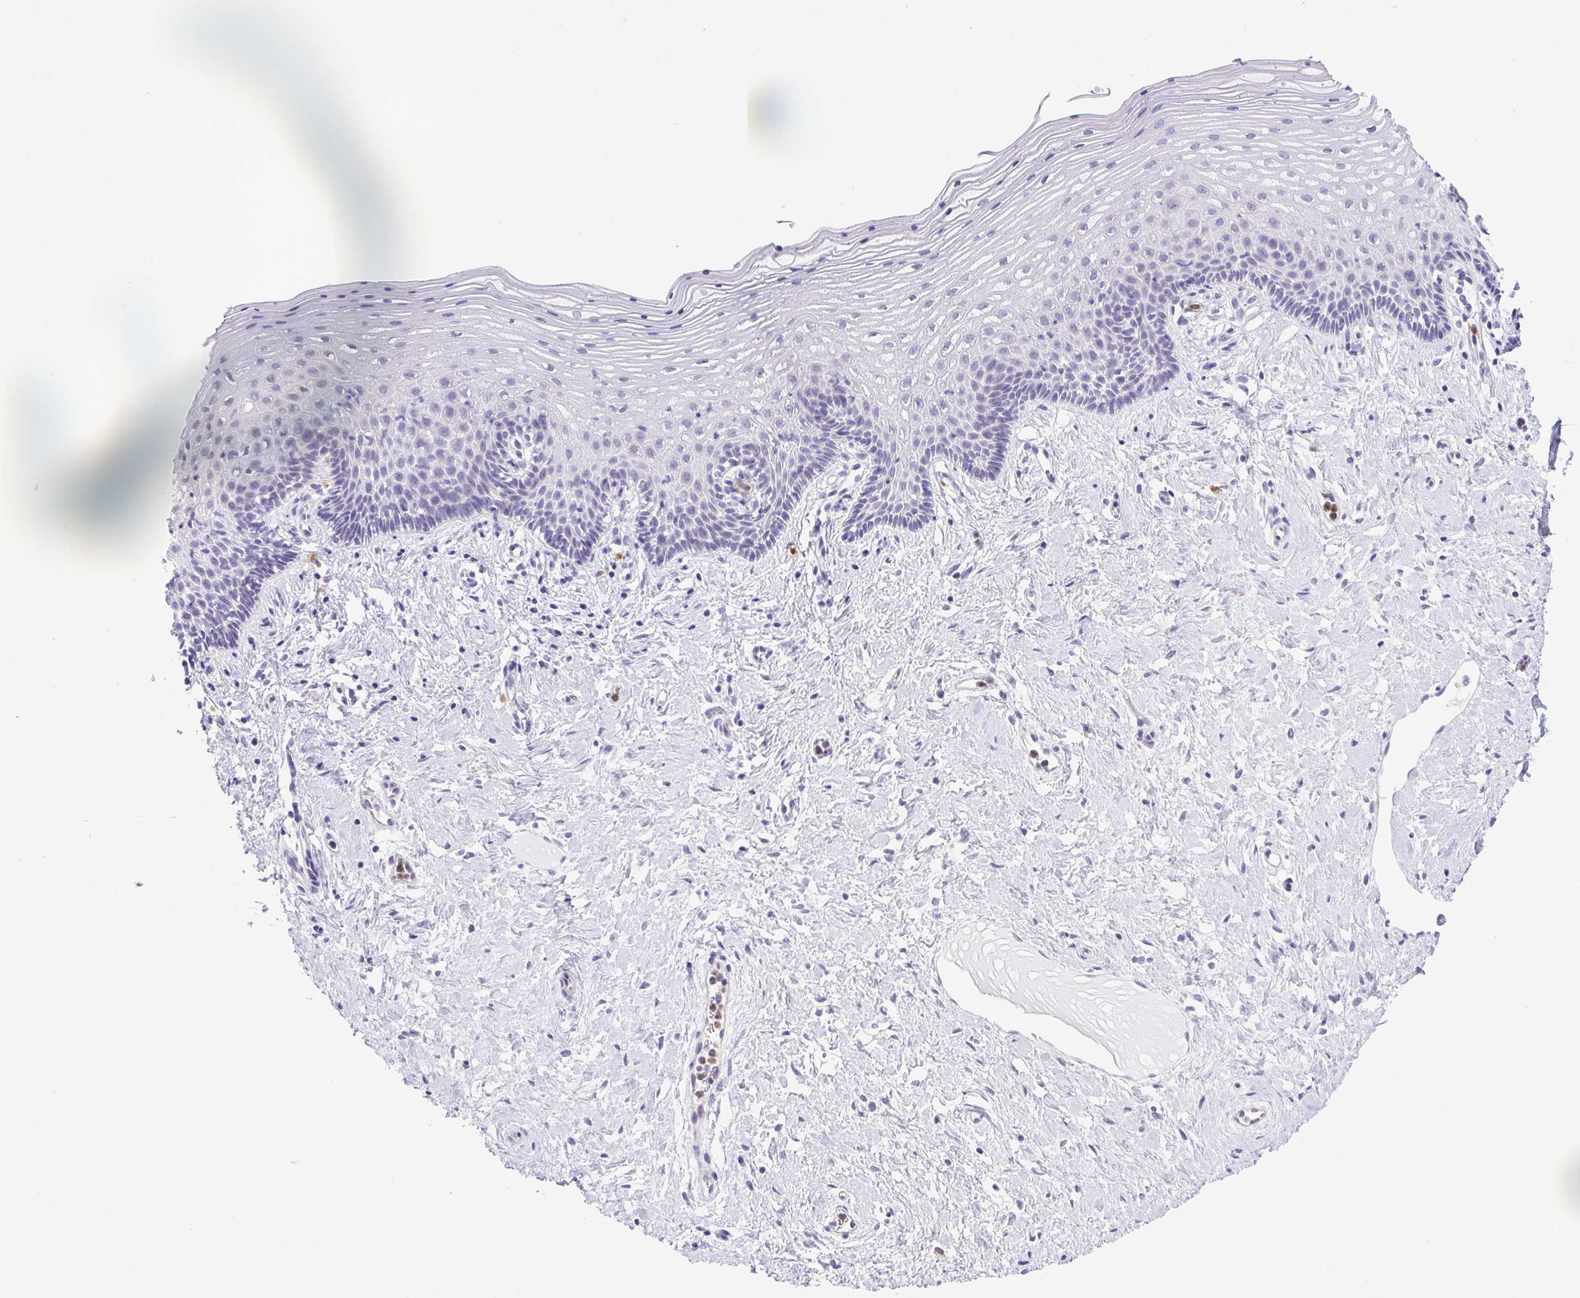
{"staining": {"intensity": "negative", "quantity": "none", "location": "none"}, "tissue": "vagina", "cell_type": "Squamous epithelial cells", "image_type": "normal", "snomed": [{"axis": "morphology", "description": "Normal tissue, NOS"}, {"axis": "topography", "description": "Vagina"}], "caption": "This is a micrograph of immunohistochemistry (IHC) staining of normal vagina, which shows no staining in squamous epithelial cells. (DAB immunohistochemistry, high magnification).", "gene": "FAM177B", "patient": {"sex": "female", "age": 42}}